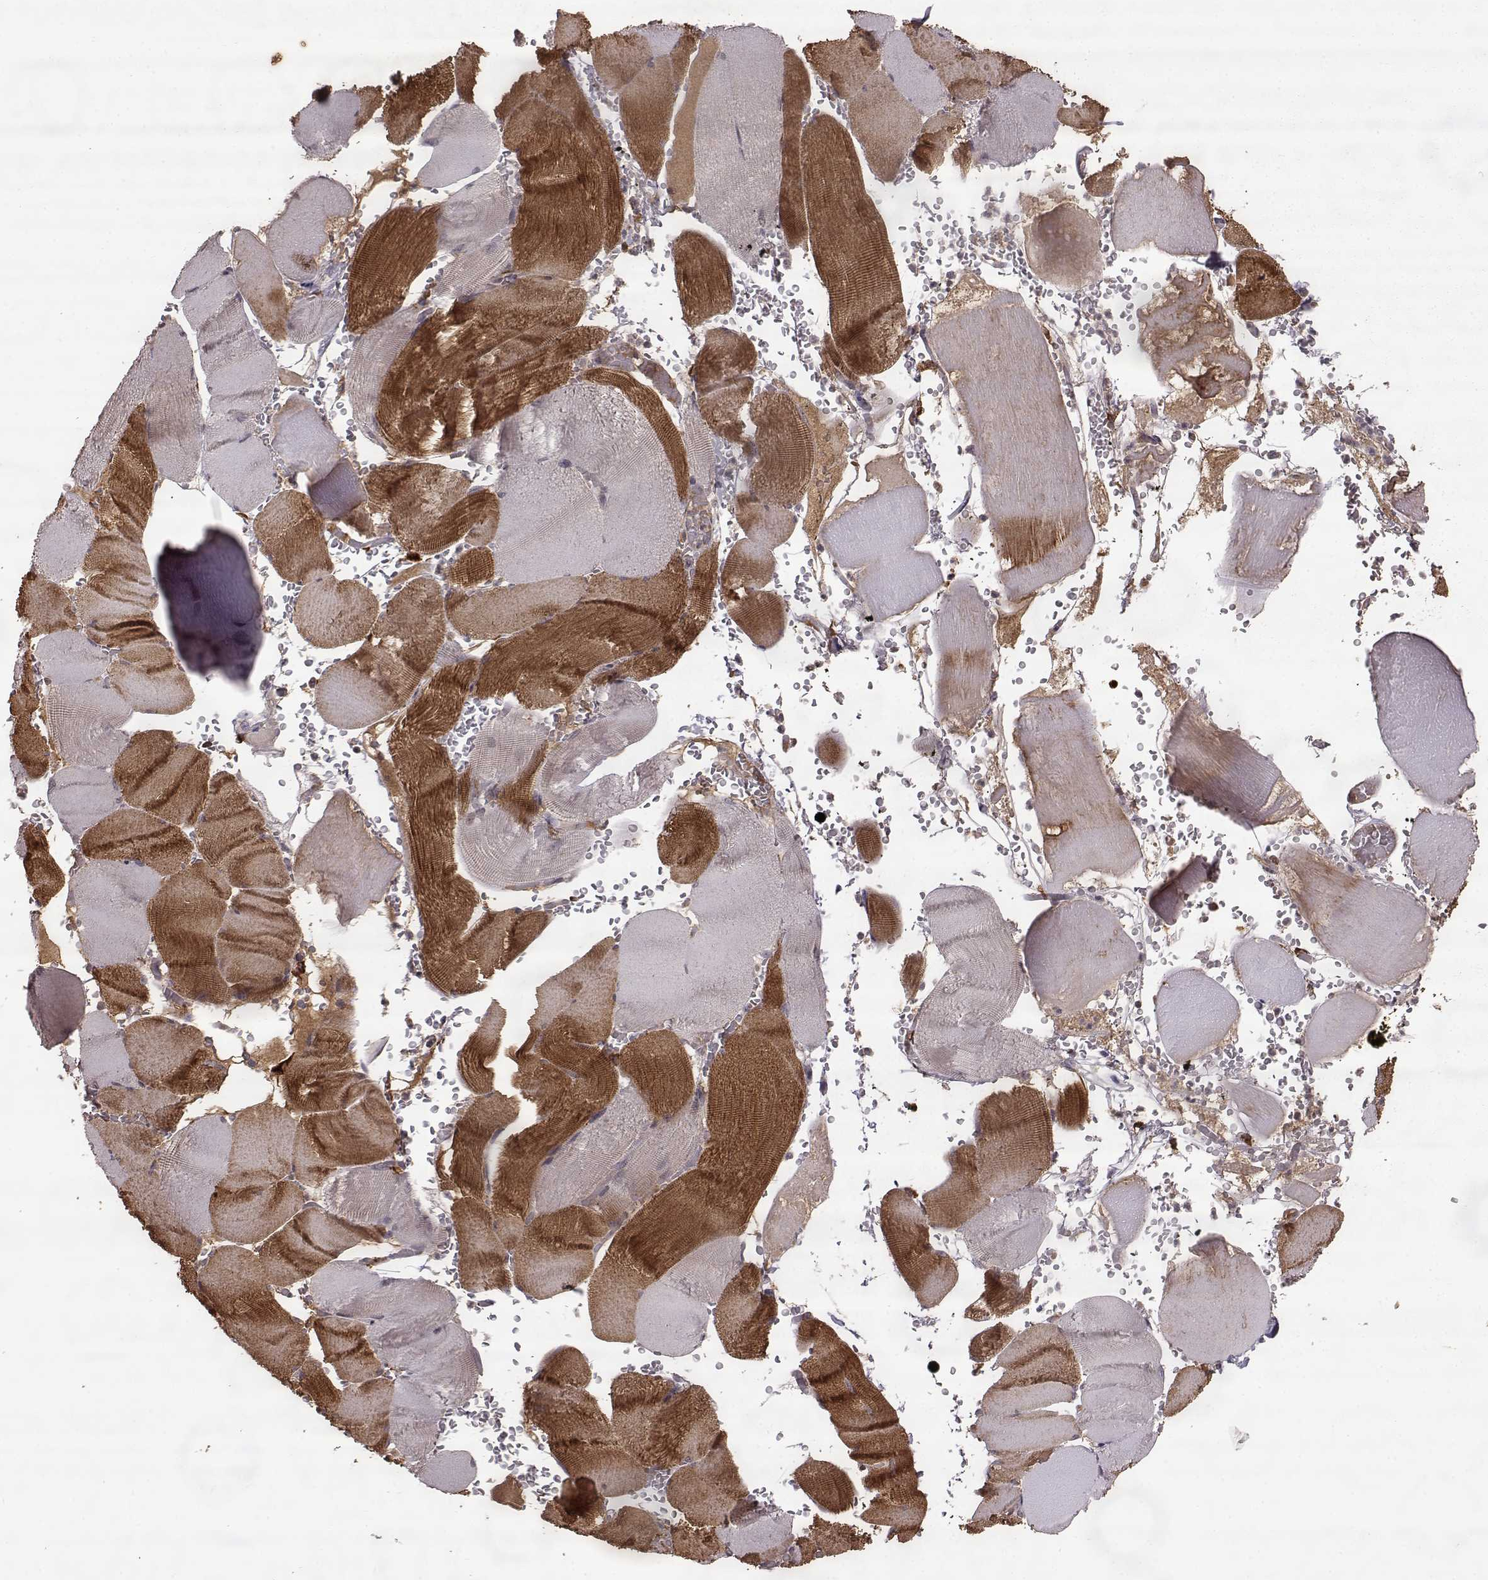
{"staining": {"intensity": "strong", "quantity": "25%-75%", "location": "cytoplasmic/membranous"}, "tissue": "skeletal muscle", "cell_type": "Myocytes", "image_type": "normal", "snomed": [{"axis": "morphology", "description": "Normal tissue, NOS"}, {"axis": "topography", "description": "Skeletal muscle"}], "caption": "Immunohistochemistry (IHC) (DAB (3,3'-diaminobenzidine)) staining of benign human skeletal muscle demonstrates strong cytoplasmic/membranous protein staining in approximately 25%-75% of myocytes.", "gene": "FSTL1", "patient": {"sex": "male", "age": 56}}